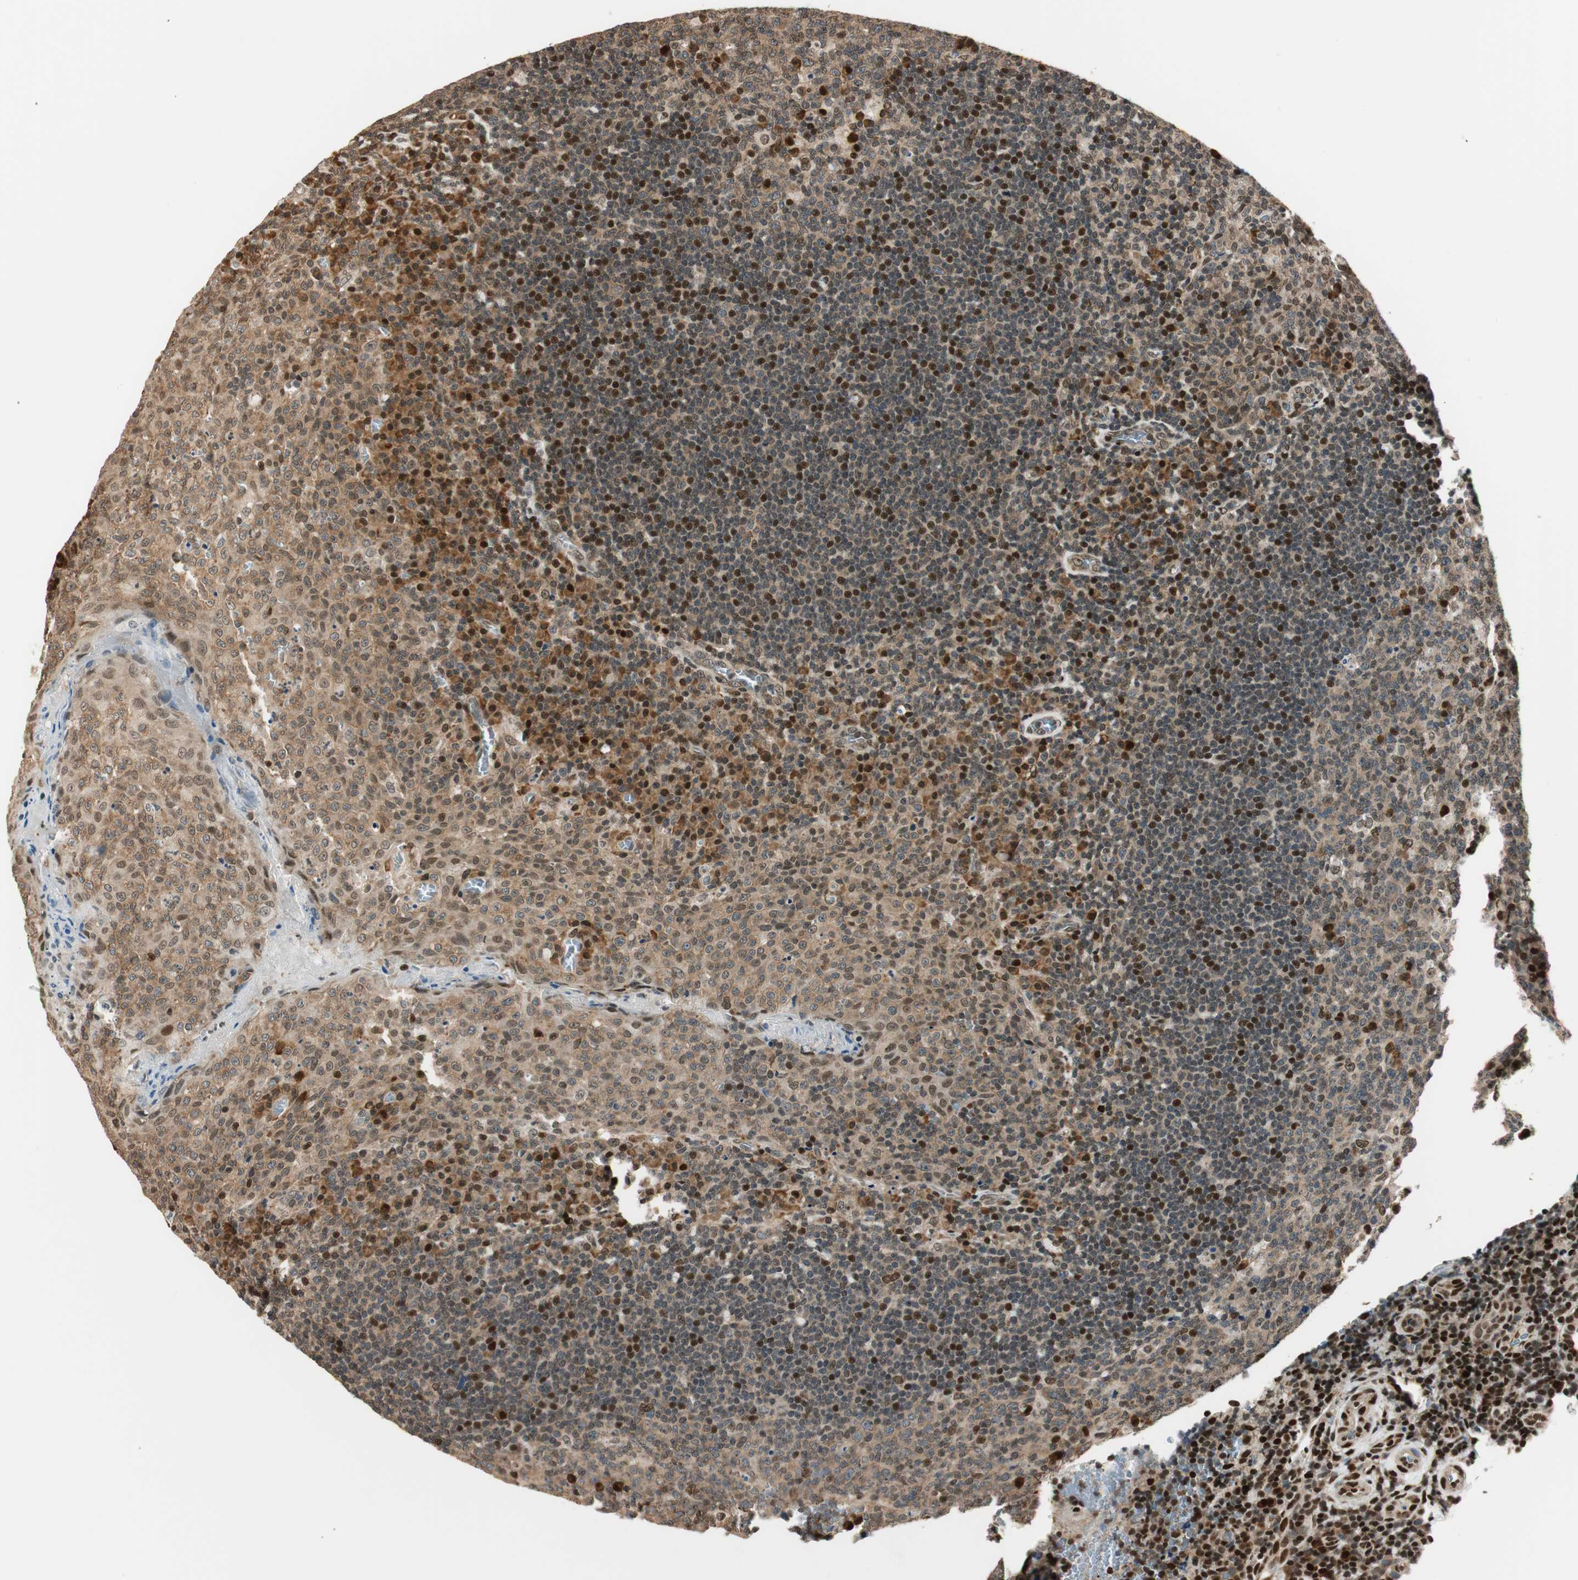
{"staining": {"intensity": "moderate", "quantity": "25%-75%", "location": "cytoplasmic/membranous,nuclear"}, "tissue": "tonsil", "cell_type": "Germinal center cells", "image_type": "normal", "snomed": [{"axis": "morphology", "description": "Normal tissue, NOS"}, {"axis": "topography", "description": "Tonsil"}], "caption": "Tonsil stained with DAB IHC exhibits medium levels of moderate cytoplasmic/membranous,nuclear expression in approximately 25%-75% of germinal center cells.", "gene": "RING1", "patient": {"sex": "male", "age": 17}}